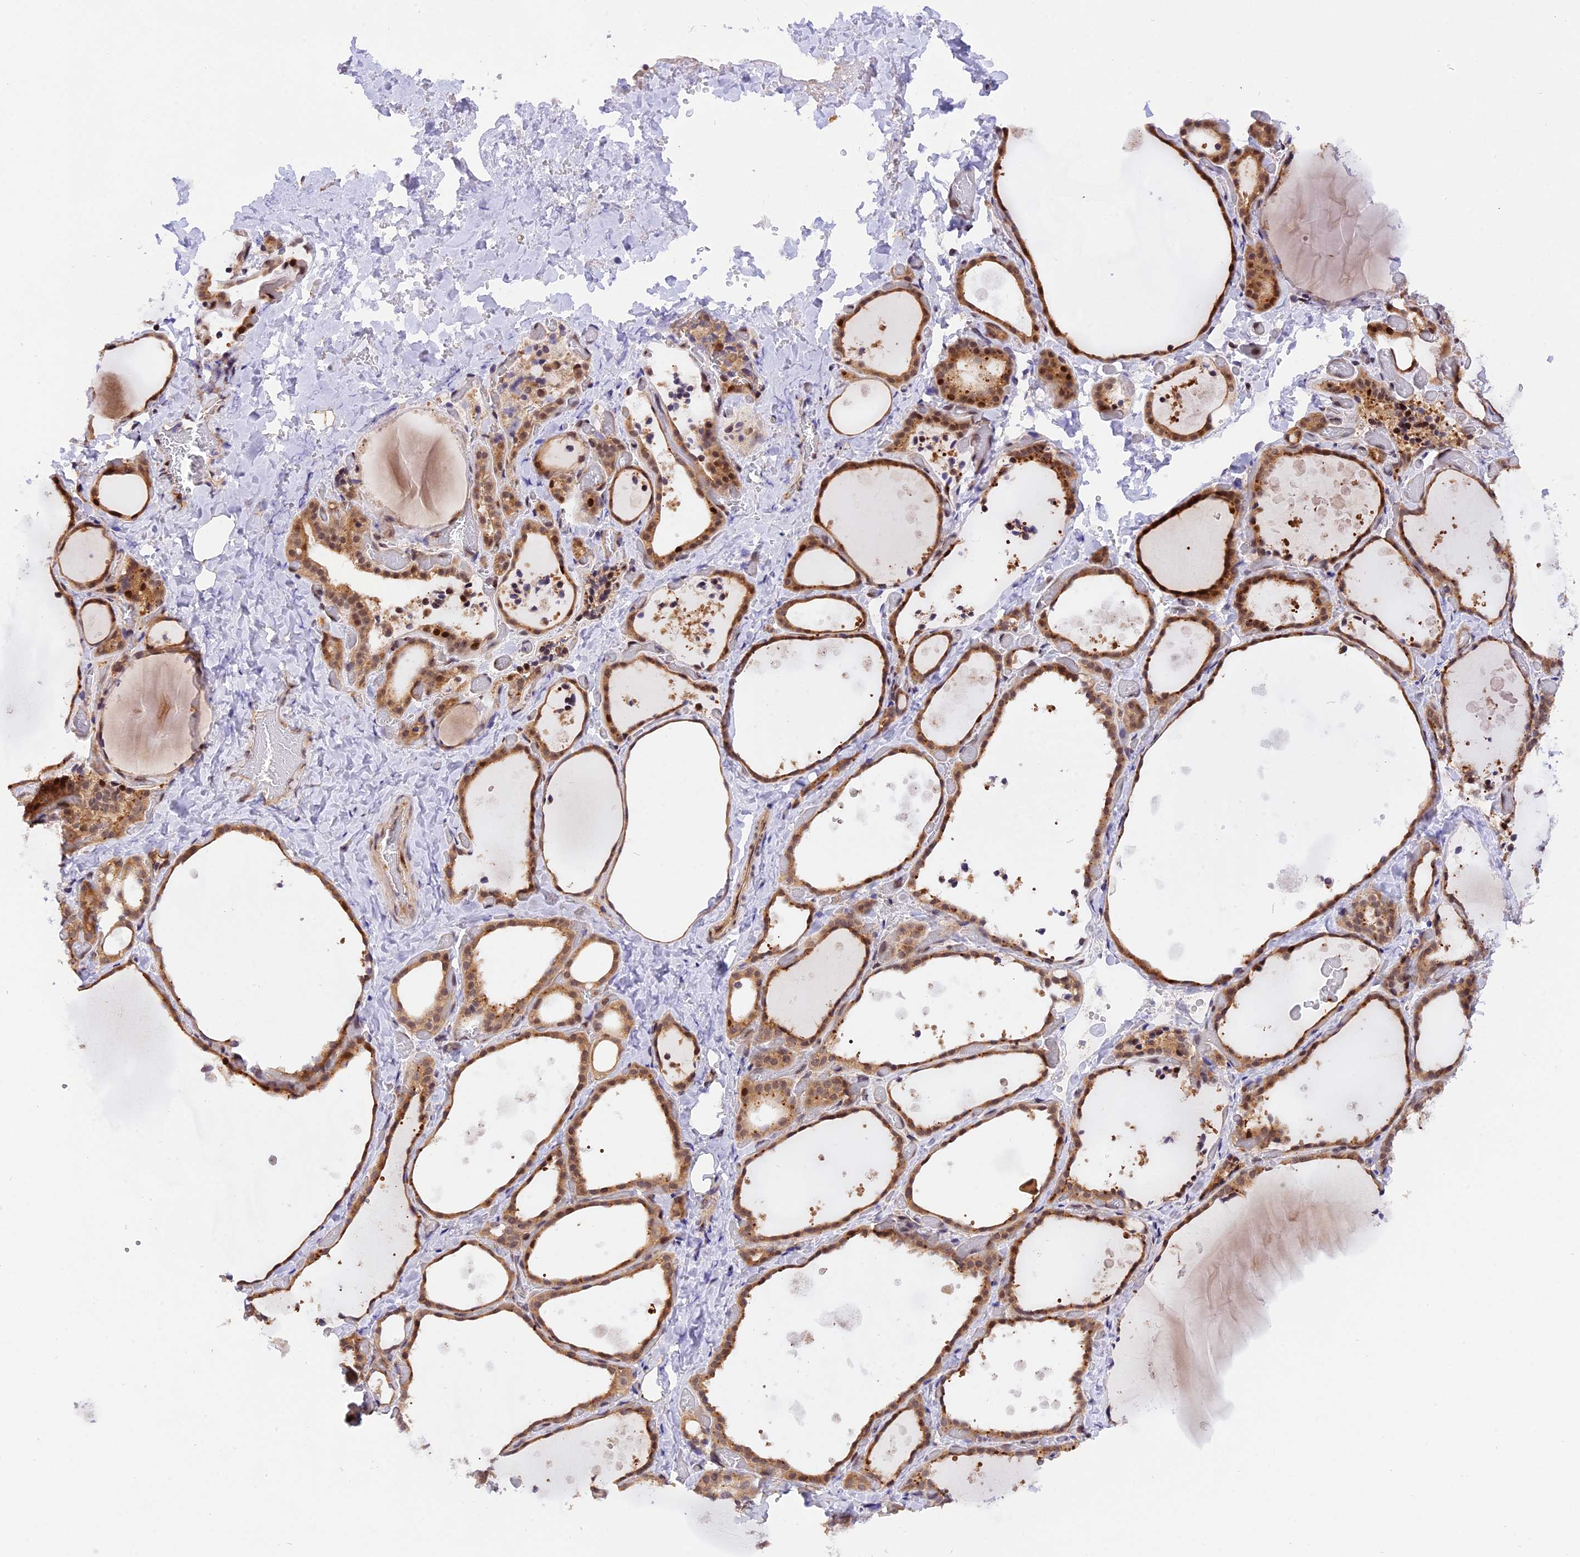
{"staining": {"intensity": "moderate", "quantity": ">75%", "location": "cytoplasmic/membranous,nuclear"}, "tissue": "thyroid gland", "cell_type": "Glandular cells", "image_type": "normal", "snomed": [{"axis": "morphology", "description": "Normal tissue, NOS"}, {"axis": "topography", "description": "Thyroid gland"}], "caption": "Immunohistochemical staining of benign human thyroid gland shows moderate cytoplasmic/membranous,nuclear protein staining in approximately >75% of glandular cells. Nuclei are stained in blue.", "gene": "SAMD4A", "patient": {"sex": "female", "age": 44}}